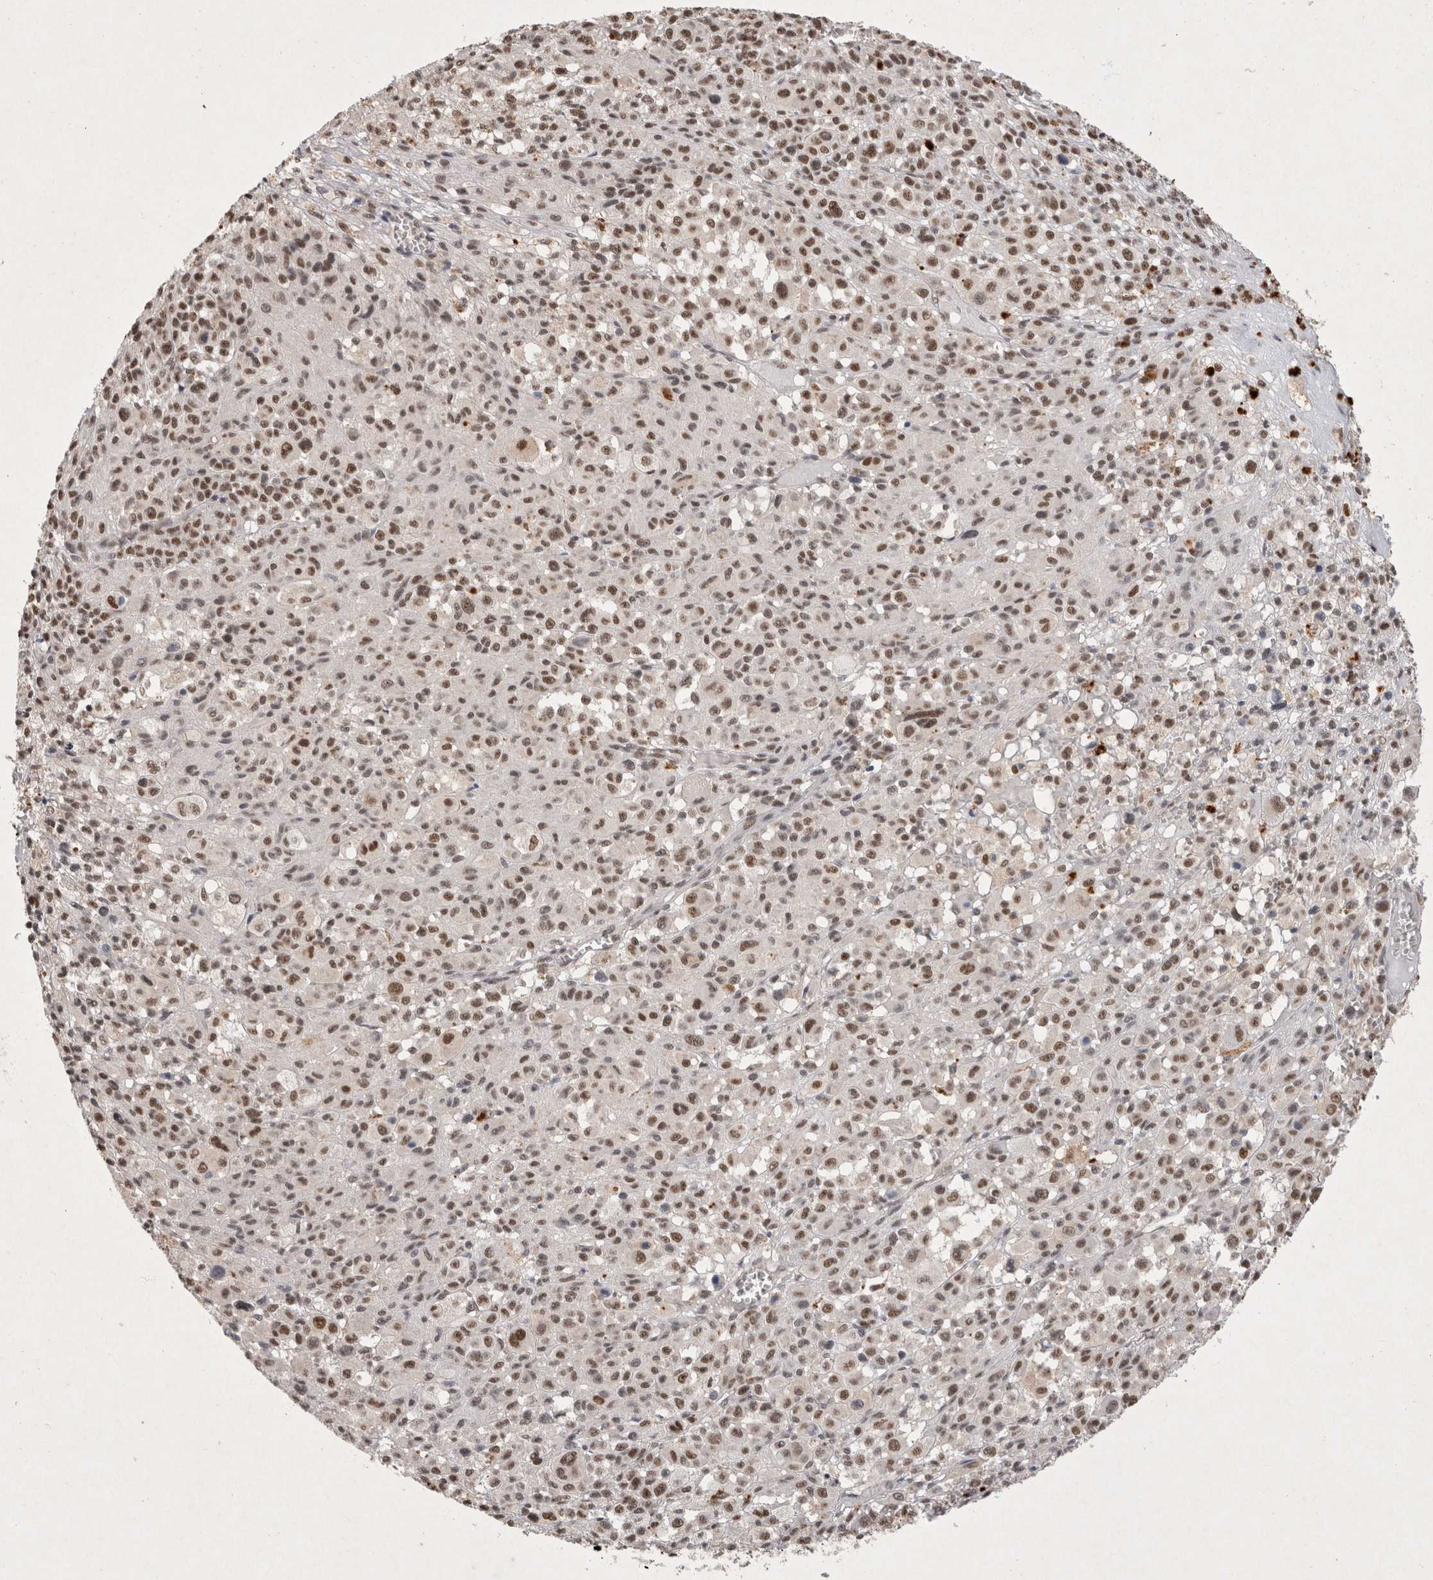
{"staining": {"intensity": "moderate", "quantity": ">75%", "location": "nuclear"}, "tissue": "melanoma", "cell_type": "Tumor cells", "image_type": "cancer", "snomed": [{"axis": "morphology", "description": "Malignant melanoma, Metastatic site"}, {"axis": "topography", "description": "Skin"}], "caption": "Immunohistochemistry (IHC) staining of melanoma, which displays medium levels of moderate nuclear positivity in about >75% of tumor cells indicating moderate nuclear protein staining. The staining was performed using DAB (3,3'-diaminobenzidine) (brown) for protein detection and nuclei were counterstained in hematoxylin (blue).", "gene": "XRCC5", "patient": {"sex": "female", "age": 74}}